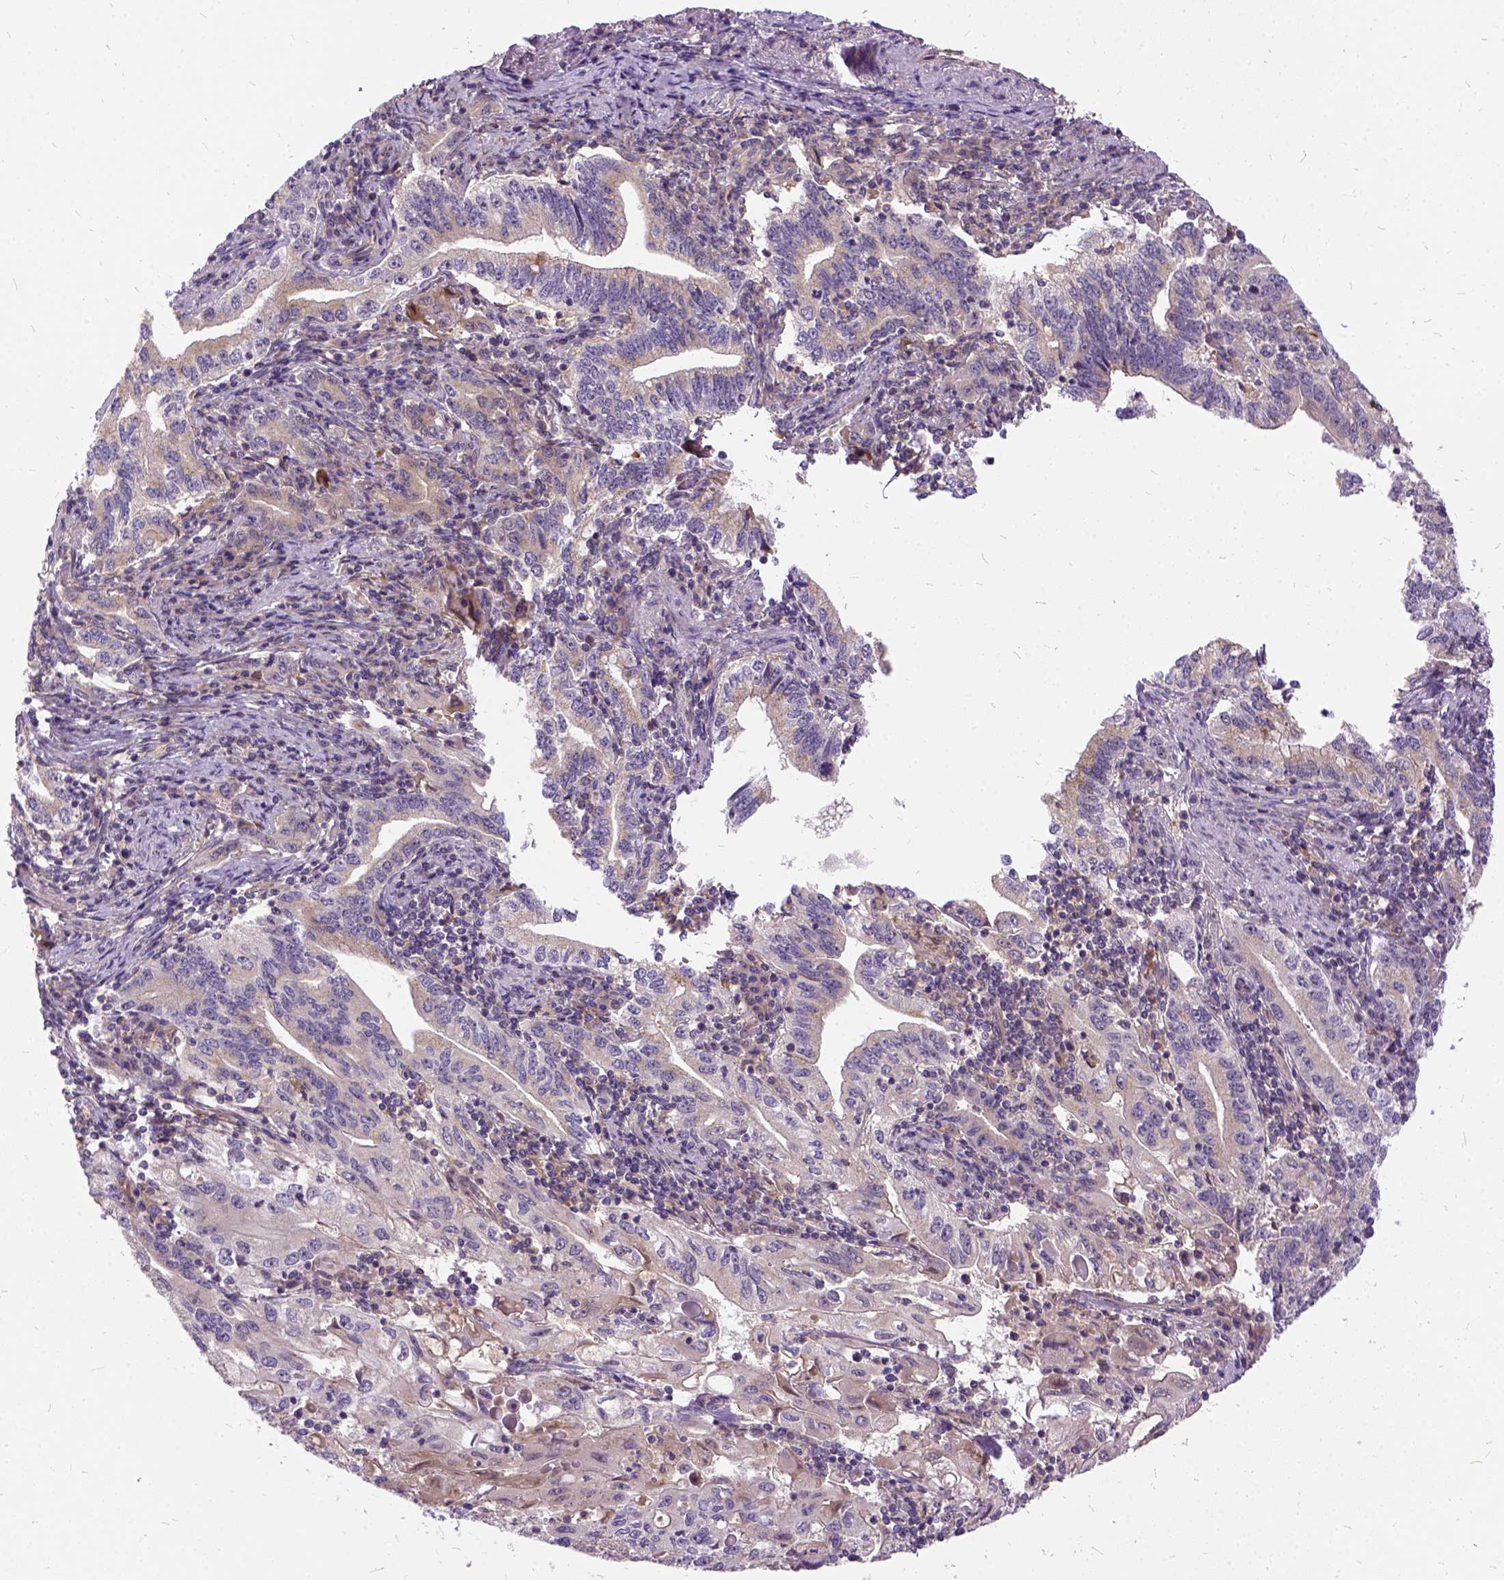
{"staining": {"intensity": "moderate", "quantity": "<25%", "location": "cytoplasmic/membranous"}, "tissue": "stomach cancer", "cell_type": "Tumor cells", "image_type": "cancer", "snomed": [{"axis": "morphology", "description": "Adenocarcinoma, NOS"}, {"axis": "topography", "description": "Stomach, lower"}], "caption": "Moderate cytoplasmic/membranous protein positivity is identified in about <25% of tumor cells in stomach cancer.", "gene": "ILRUN", "patient": {"sex": "female", "age": 72}}